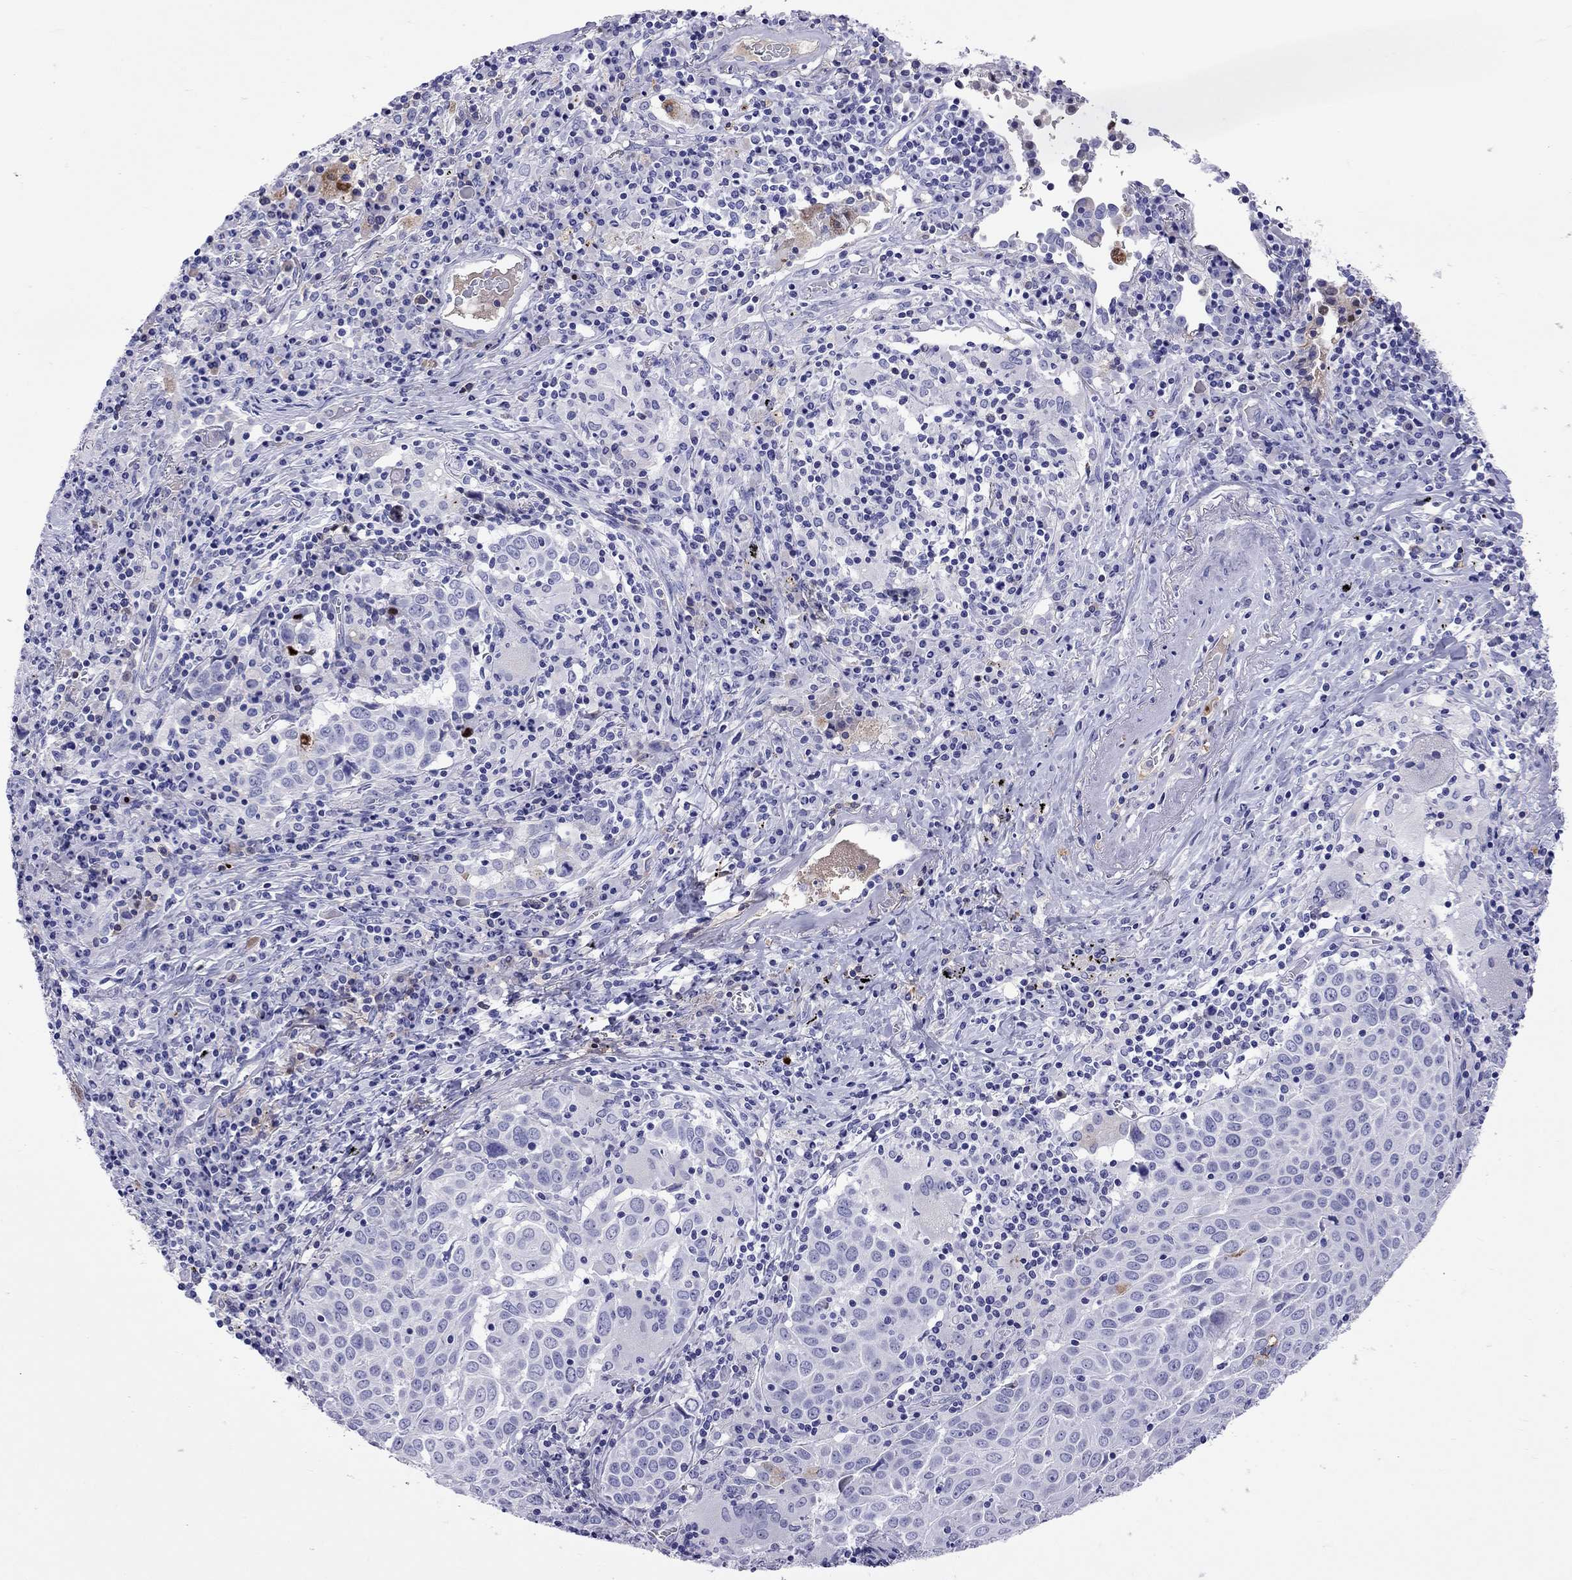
{"staining": {"intensity": "negative", "quantity": "none", "location": "none"}, "tissue": "lung cancer", "cell_type": "Tumor cells", "image_type": "cancer", "snomed": [{"axis": "morphology", "description": "Squamous cell carcinoma, NOS"}, {"axis": "topography", "description": "Lung"}], "caption": "DAB (3,3'-diaminobenzidine) immunohistochemical staining of human lung squamous cell carcinoma reveals no significant positivity in tumor cells. (Brightfield microscopy of DAB (3,3'-diaminobenzidine) immunohistochemistry at high magnification).", "gene": "SERPINA3", "patient": {"sex": "male", "age": 57}}